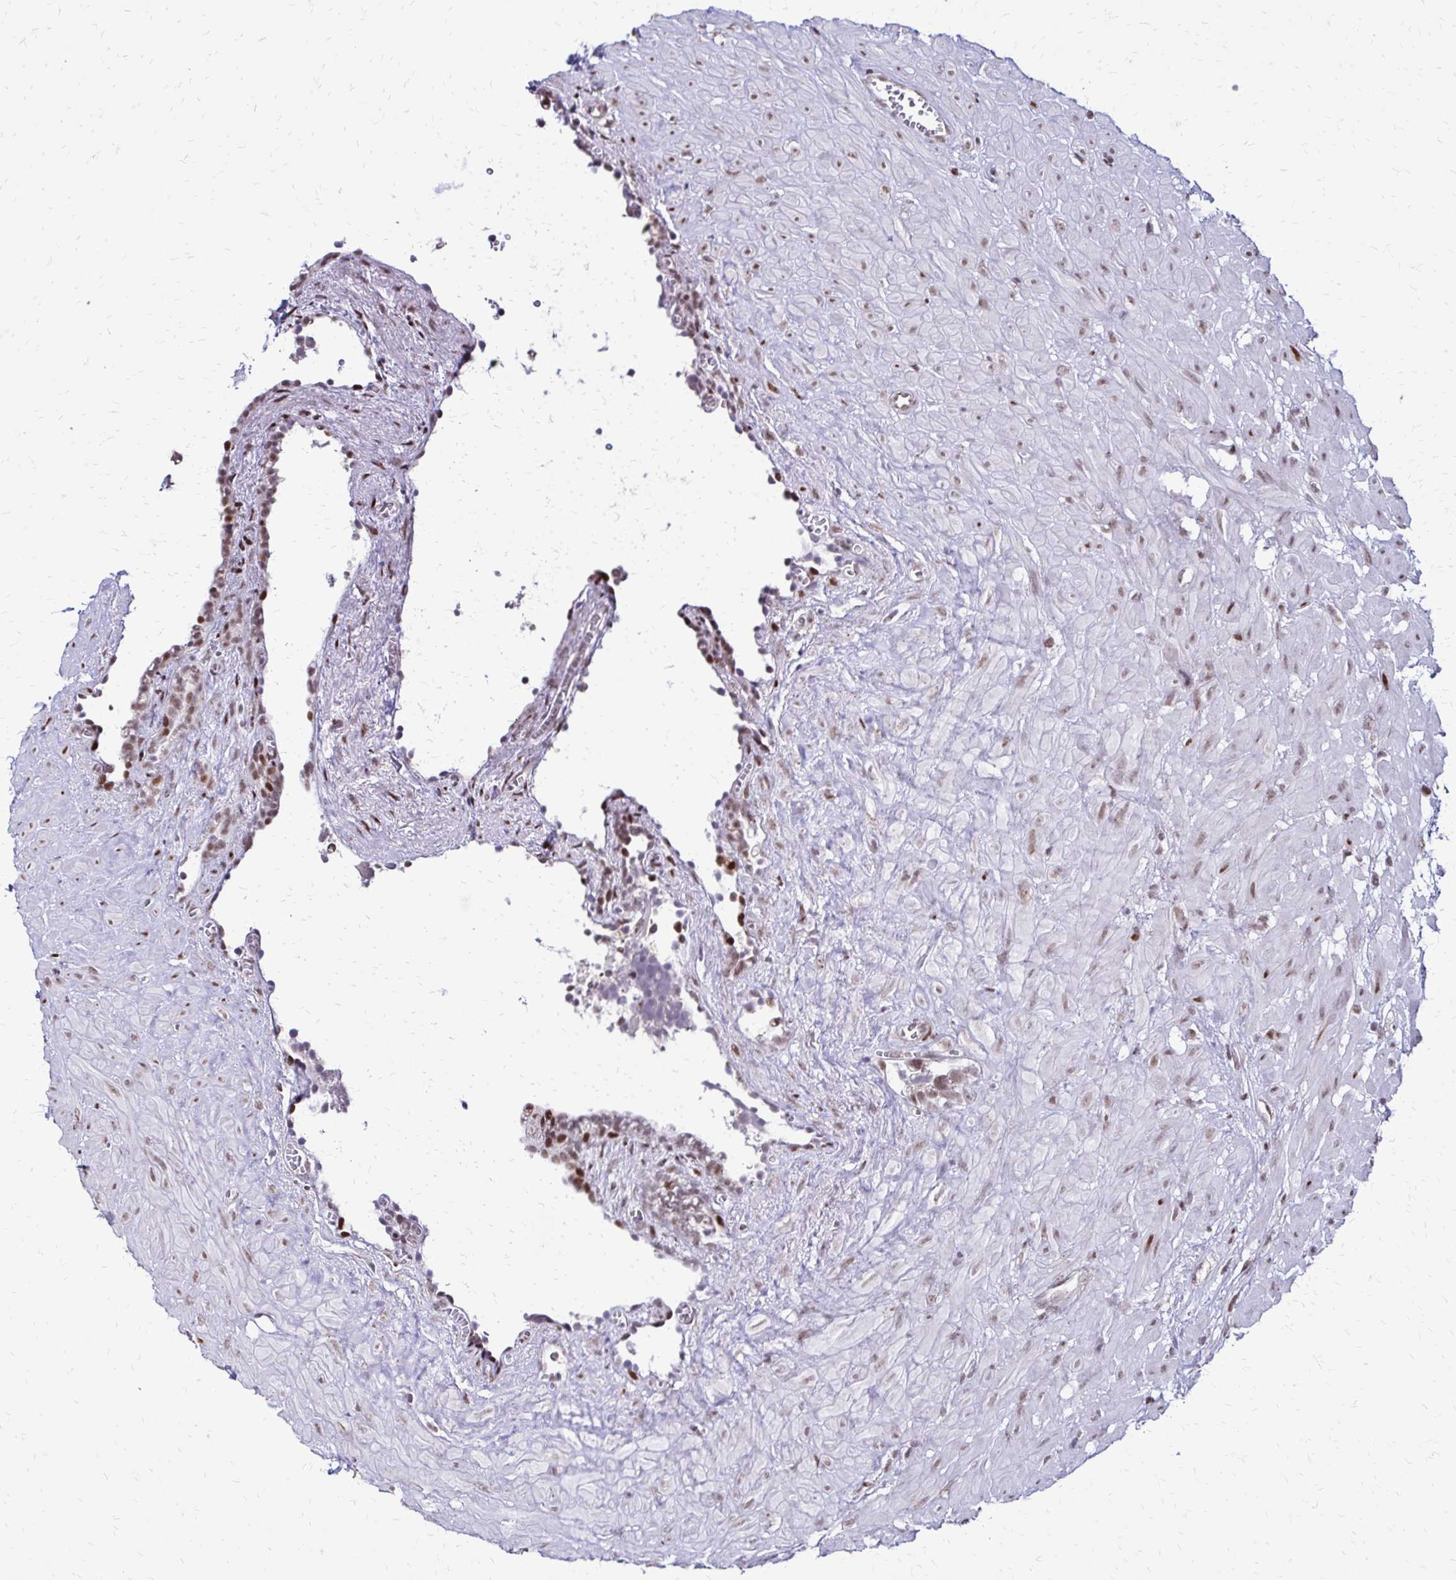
{"staining": {"intensity": "moderate", "quantity": "25%-75%", "location": "nuclear"}, "tissue": "seminal vesicle", "cell_type": "Glandular cells", "image_type": "normal", "snomed": [{"axis": "morphology", "description": "Normal tissue, NOS"}, {"axis": "topography", "description": "Seminal veicle"}], "caption": "The immunohistochemical stain labels moderate nuclear staining in glandular cells of benign seminal vesicle. (IHC, brightfield microscopy, high magnification).", "gene": "TOB1", "patient": {"sex": "male", "age": 76}}